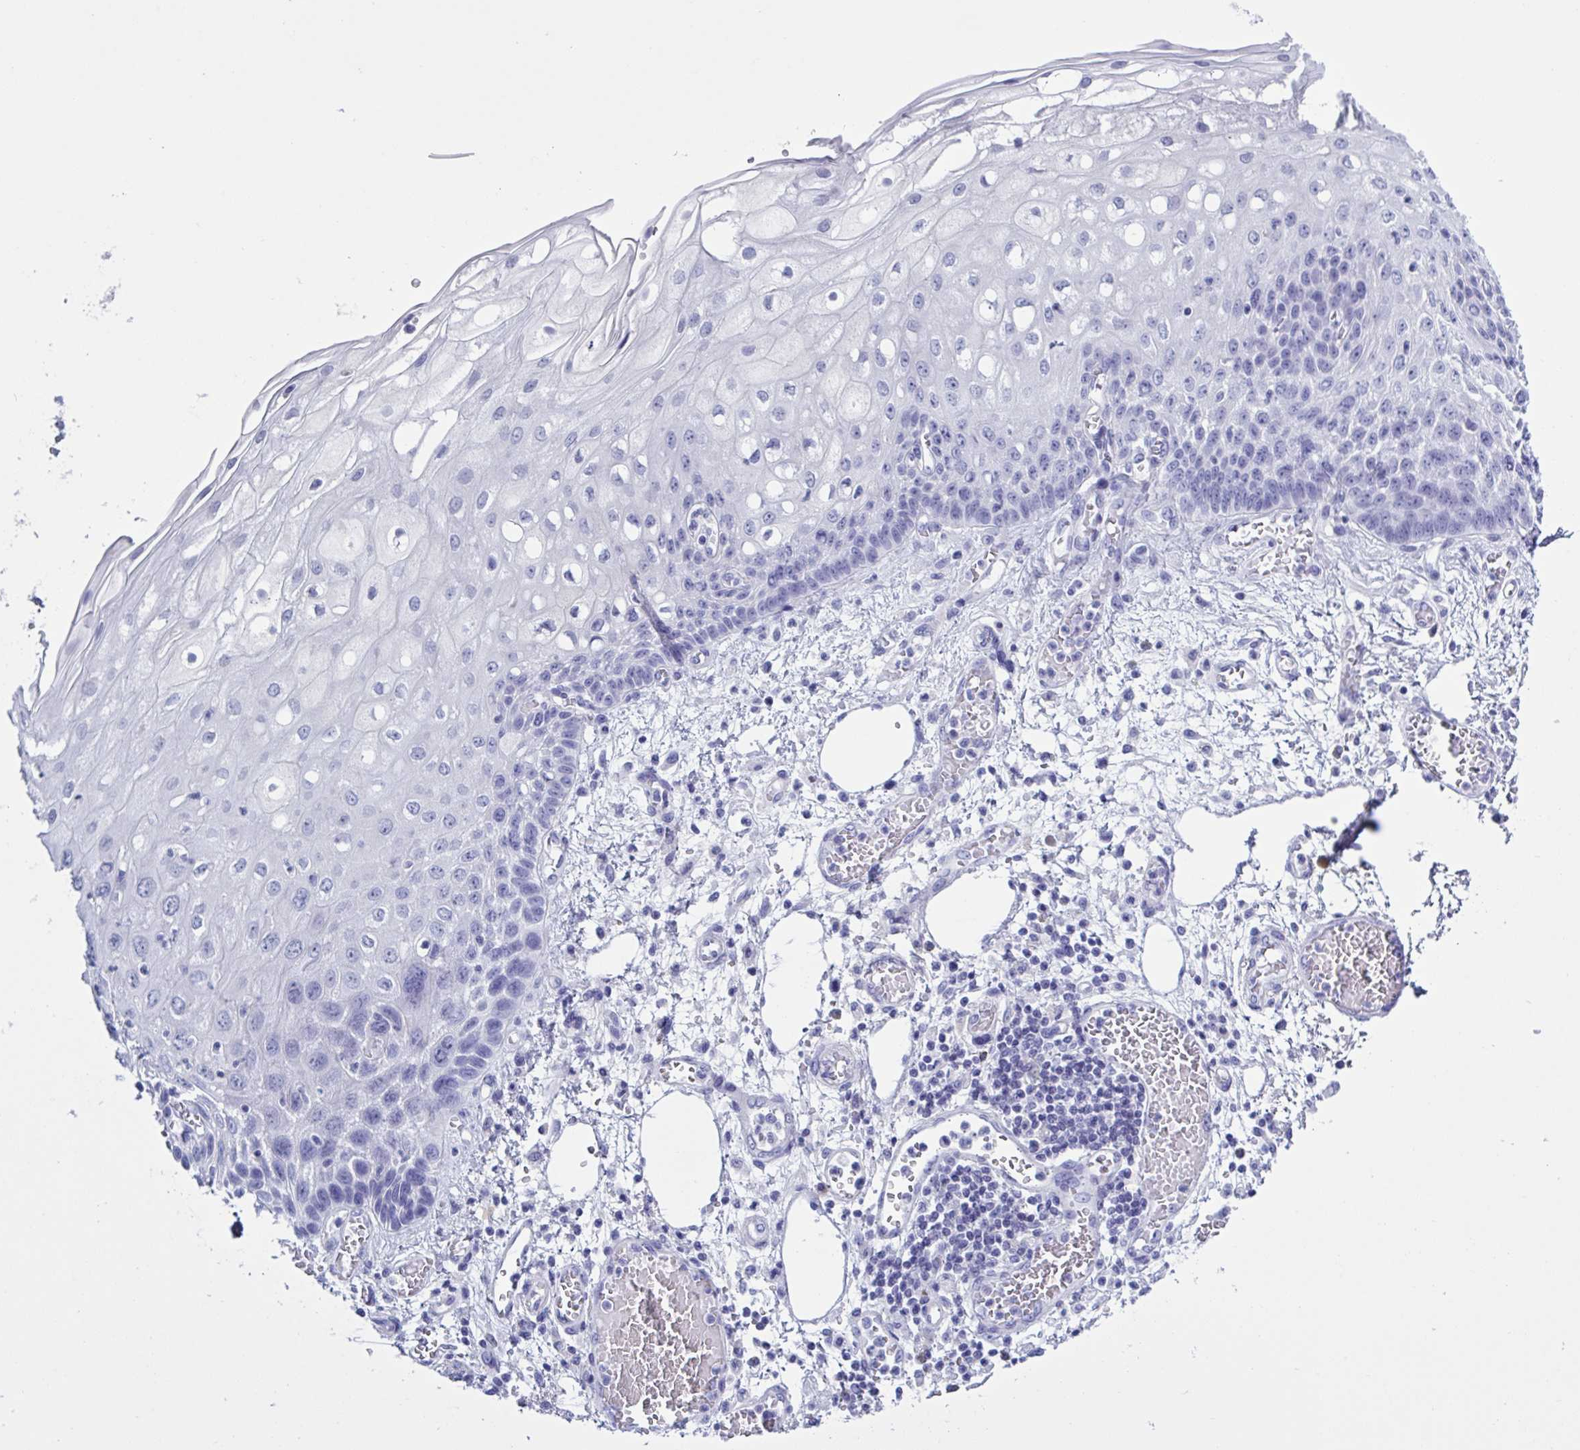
{"staining": {"intensity": "negative", "quantity": "none", "location": "none"}, "tissue": "esophagus", "cell_type": "Squamous epithelial cells", "image_type": "normal", "snomed": [{"axis": "morphology", "description": "Normal tissue, NOS"}, {"axis": "morphology", "description": "Adenocarcinoma, NOS"}, {"axis": "topography", "description": "Esophagus"}], "caption": "DAB immunohistochemical staining of unremarkable human esophagus exhibits no significant positivity in squamous epithelial cells. (IHC, brightfield microscopy, high magnification).", "gene": "USP35", "patient": {"sex": "male", "age": 81}}